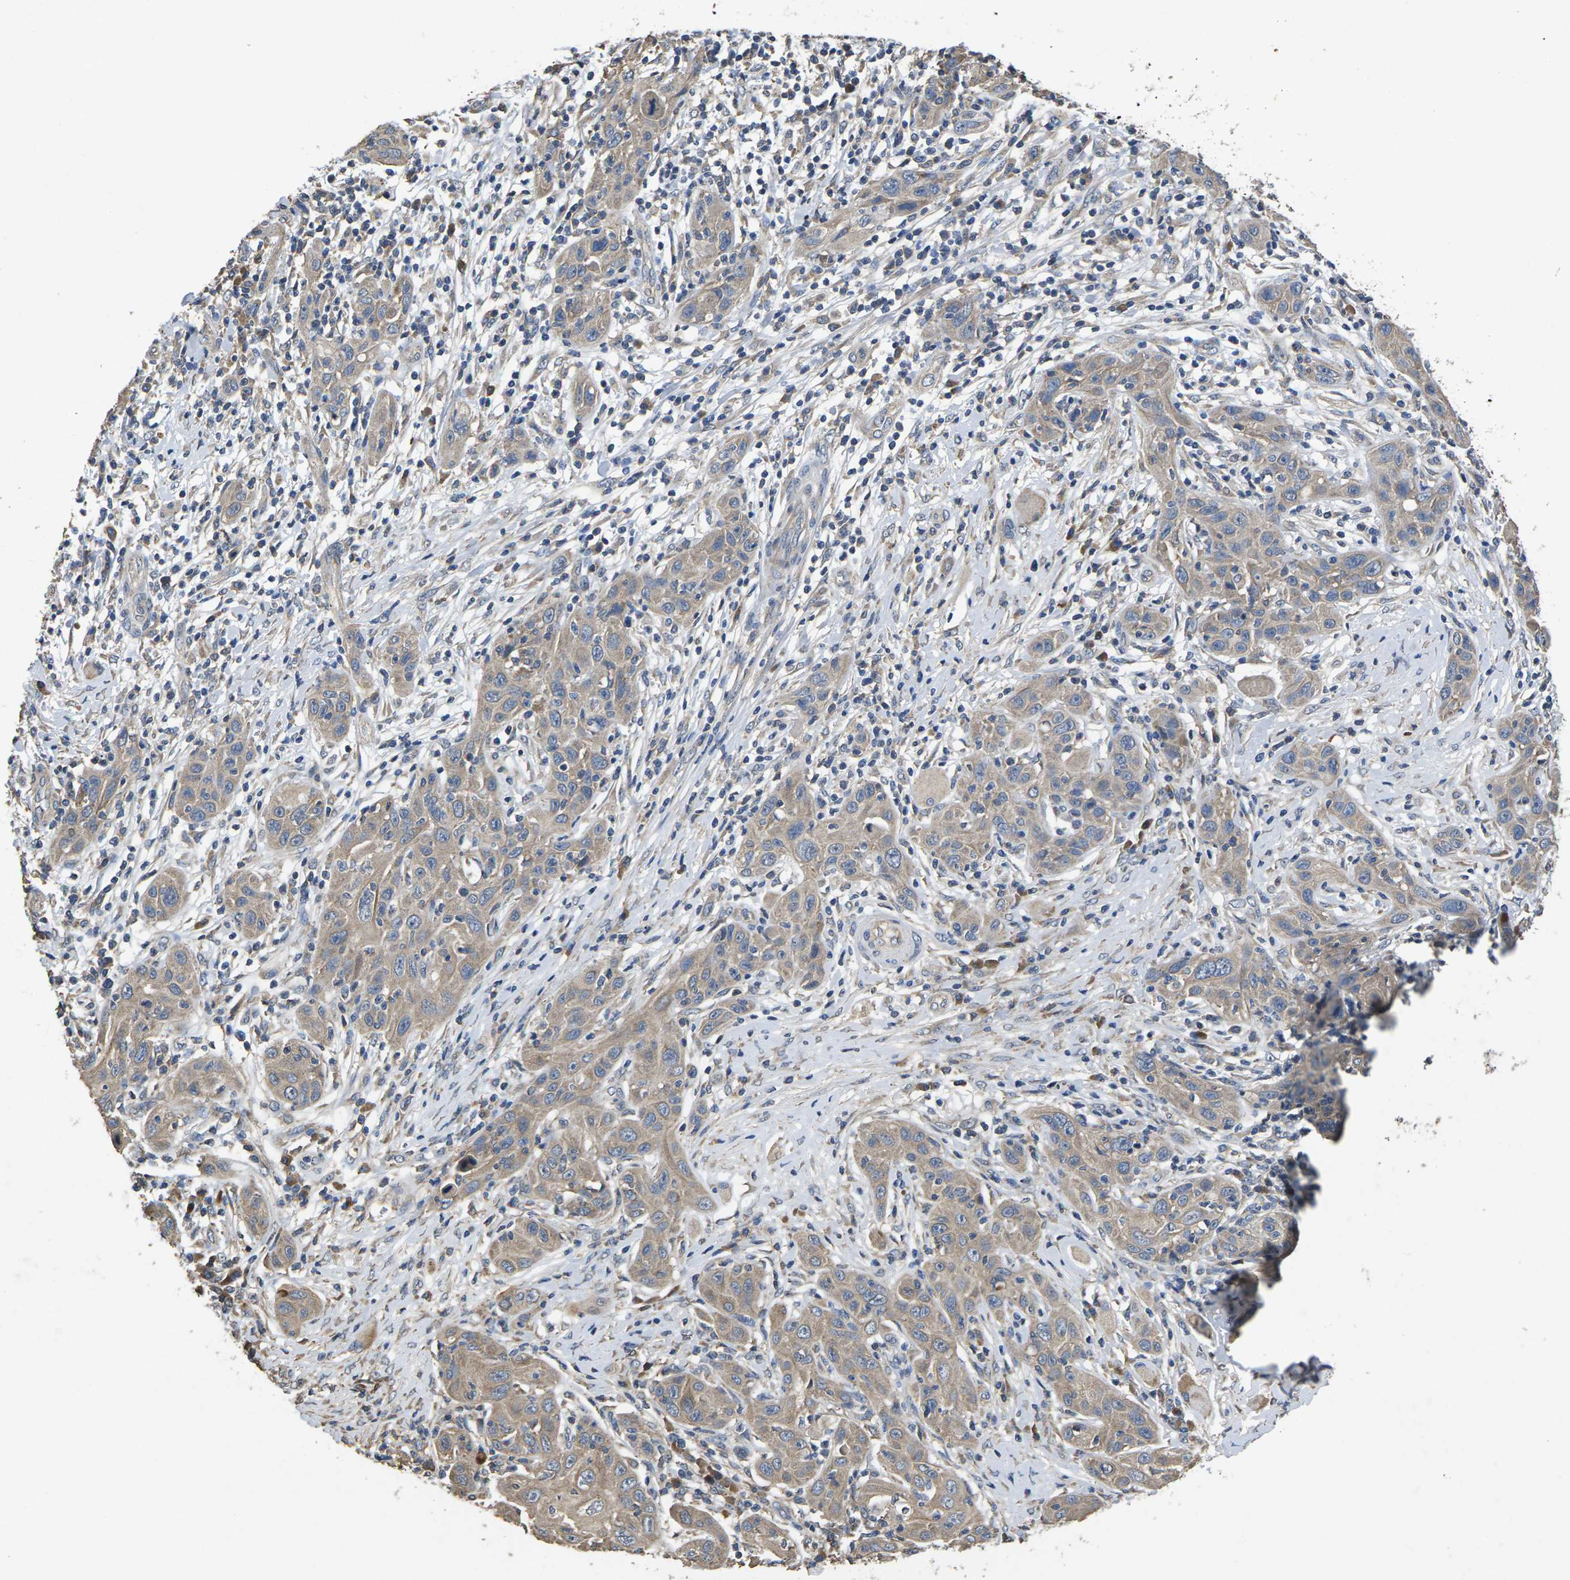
{"staining": {"intensity": "weak", "quantity": "25%-75%", "location": "cytoplasmic/membranous"}, "tissue": "skin cancer", "cell_type": "Tumor cells", "image_type": "cancer", "snomed": [{"axis": "morphology", "description": "Squamous cell carcinoma, NOS"}, {"axis": "topography", "description": "Skin"}], "caption": "Tumor cells show weak cytoplasmic/membranous staining in about 25%-75% of cells in skin squamous cell carcinoma. (IHC, brightfield microscopy, high magnification).", "gene": "B4GAT1", "patient": {"sex": "female", "age": 88}}